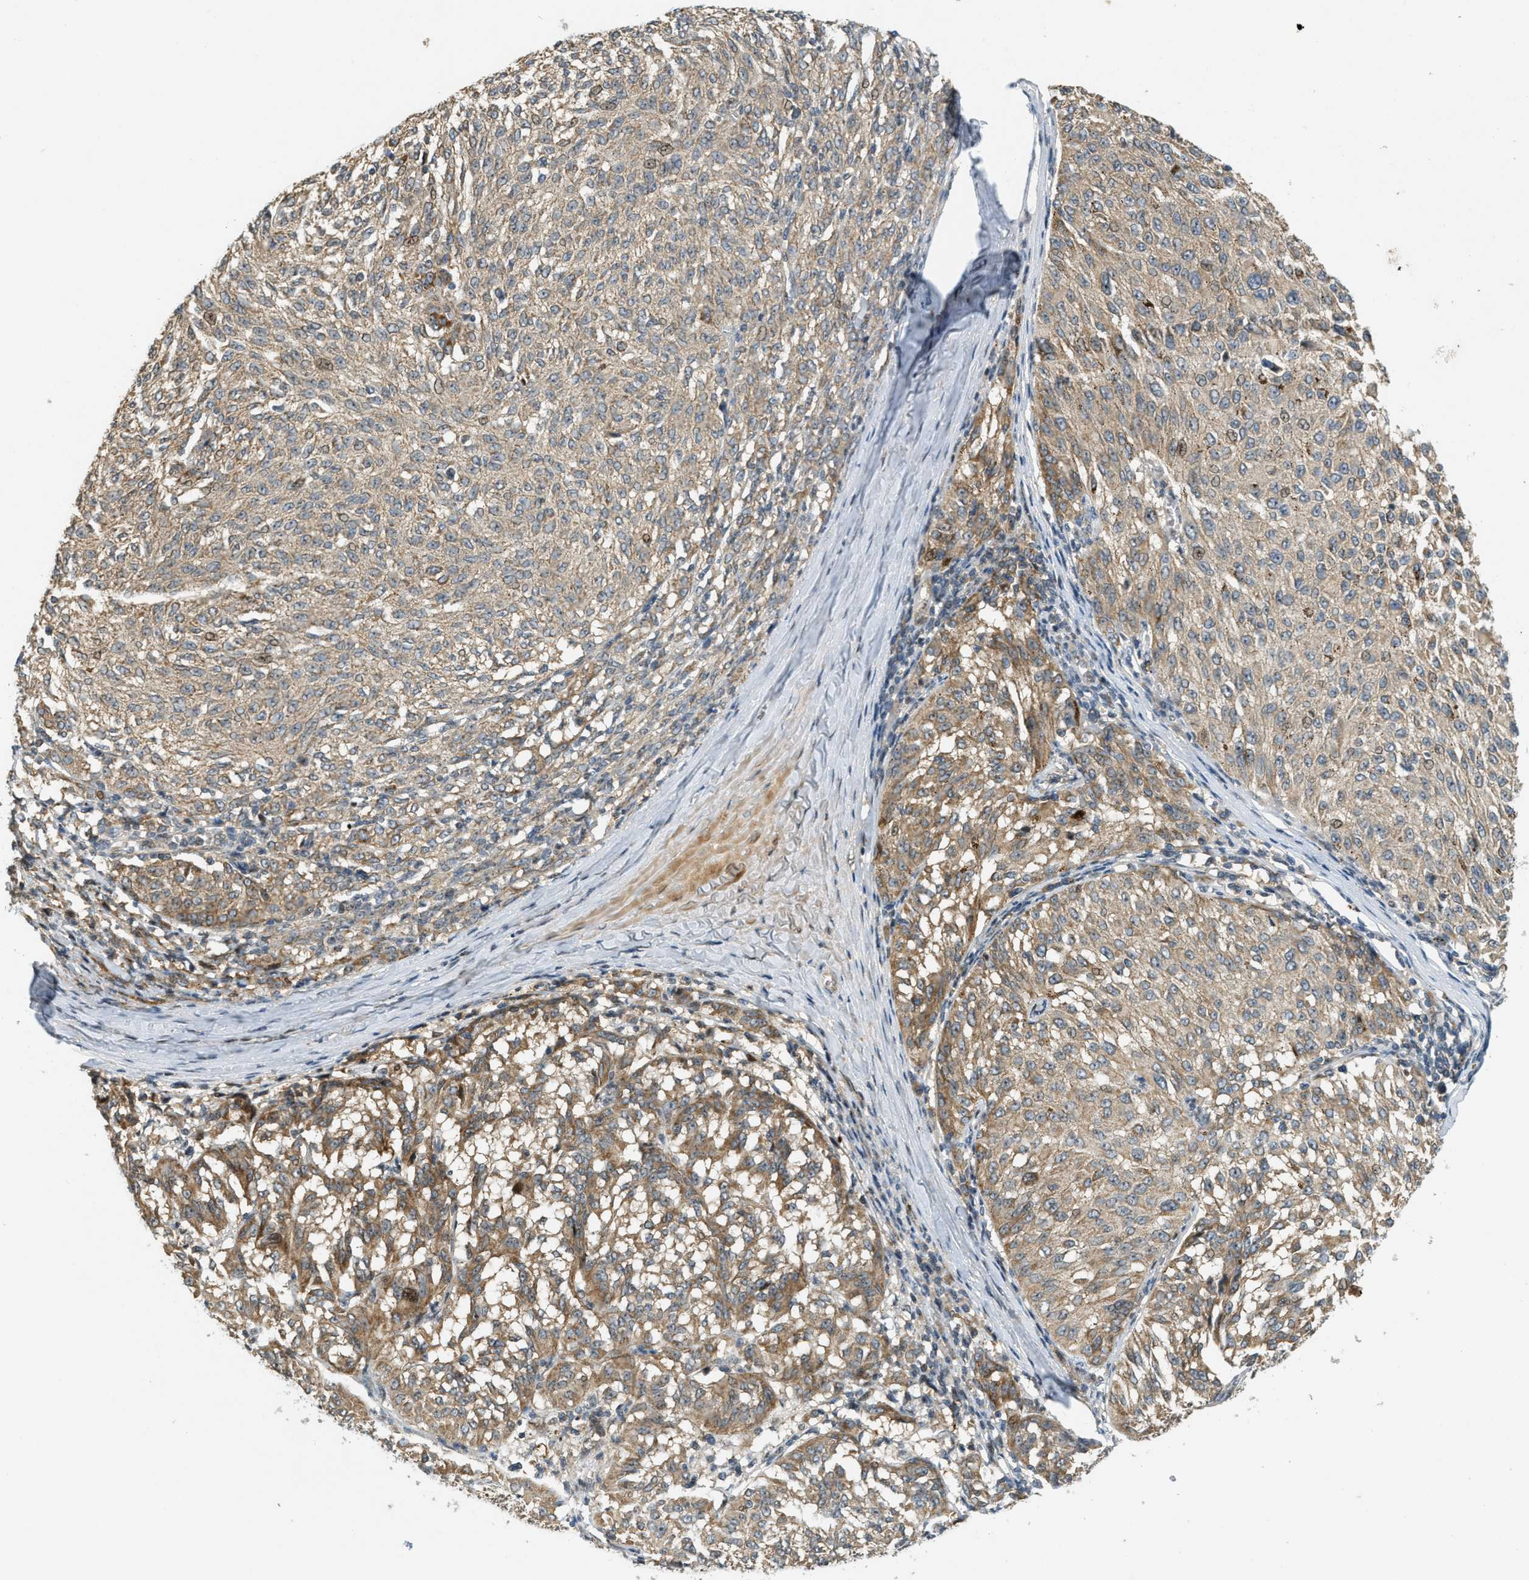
{"staining": {"intensity": "moderate", "quantity": ">75%", "location": "cytoplasmic/membranous,nuclear"}, "tissue": "melanoma", "cell_type": "Tumor cells", "image_type": "cancer", "snomed": [{"axis": "morphology", "description": "Malignant melanoma, NOS"}, {"axis": "topography", "description": "Skin"}], "caption": "Human melanoma stained with a protein marker demonstrates moderate staining in tumor cells.", "gene": "TRAPPC14", "patient": {"sex": "female", "age": 72}}